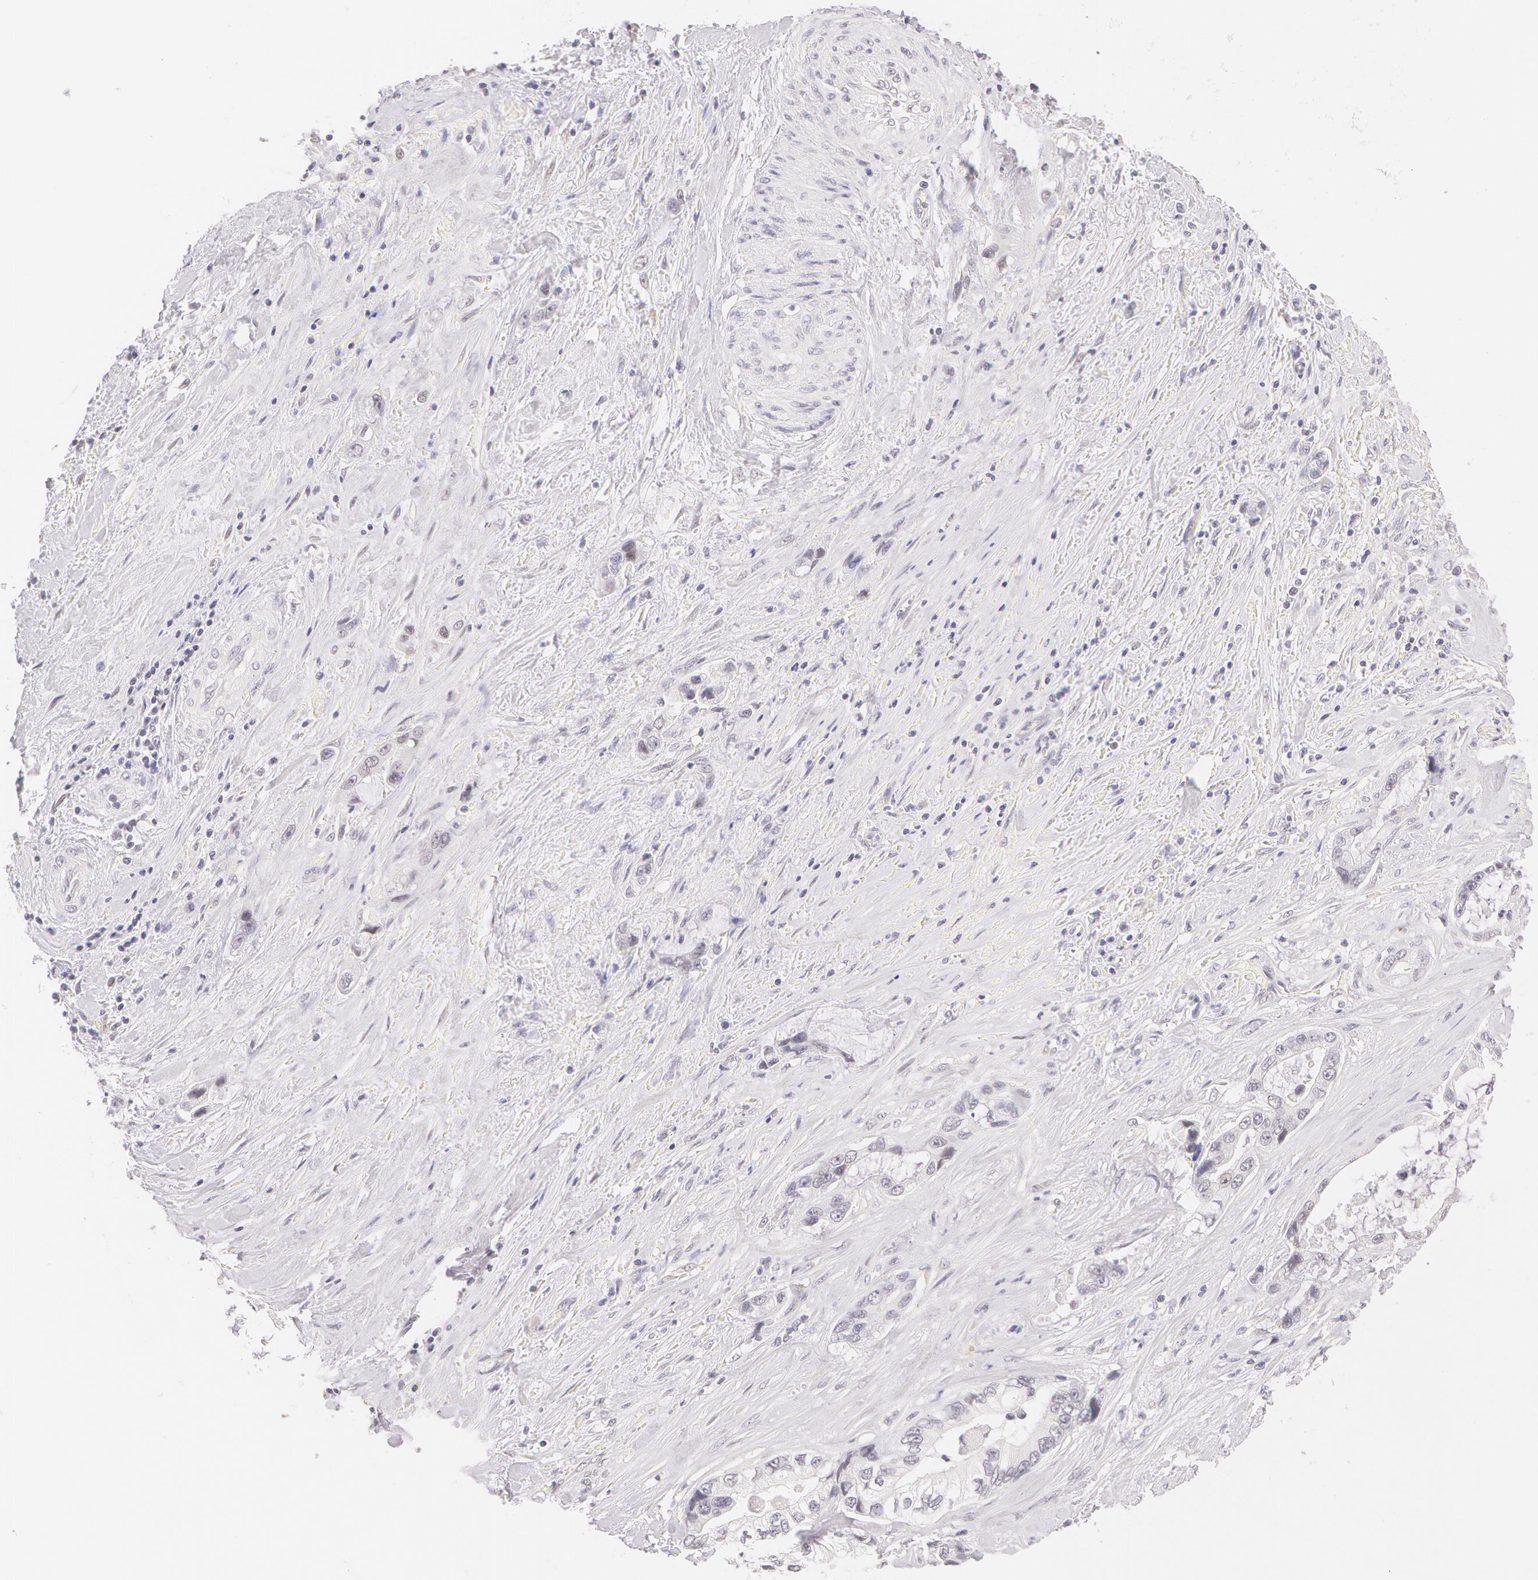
{"staining": {"intensity": "negative", "quantity": "none", "location": "none"}, "tissue": "pancreatic cancer", "cell_type": "Tumor cells", "image_type": "cancer", "snomed": [{"axis": "morphology", "description": "Adenocarcinoma, NOS"}, {"axis": "topography", "description": "Pancreas"}, {"axis": "topography", "description": "Stomach, upper"}], "caption": "This histopathology image is of adenocarcinoma (pancreatic) stained with immunohistochemistry to label a protein in brown with the nuclei are counter-stained blue. There is no expression in tumor cells.", "gene": "ZNF597", "patient": {"sex": "male", "age": 77}}